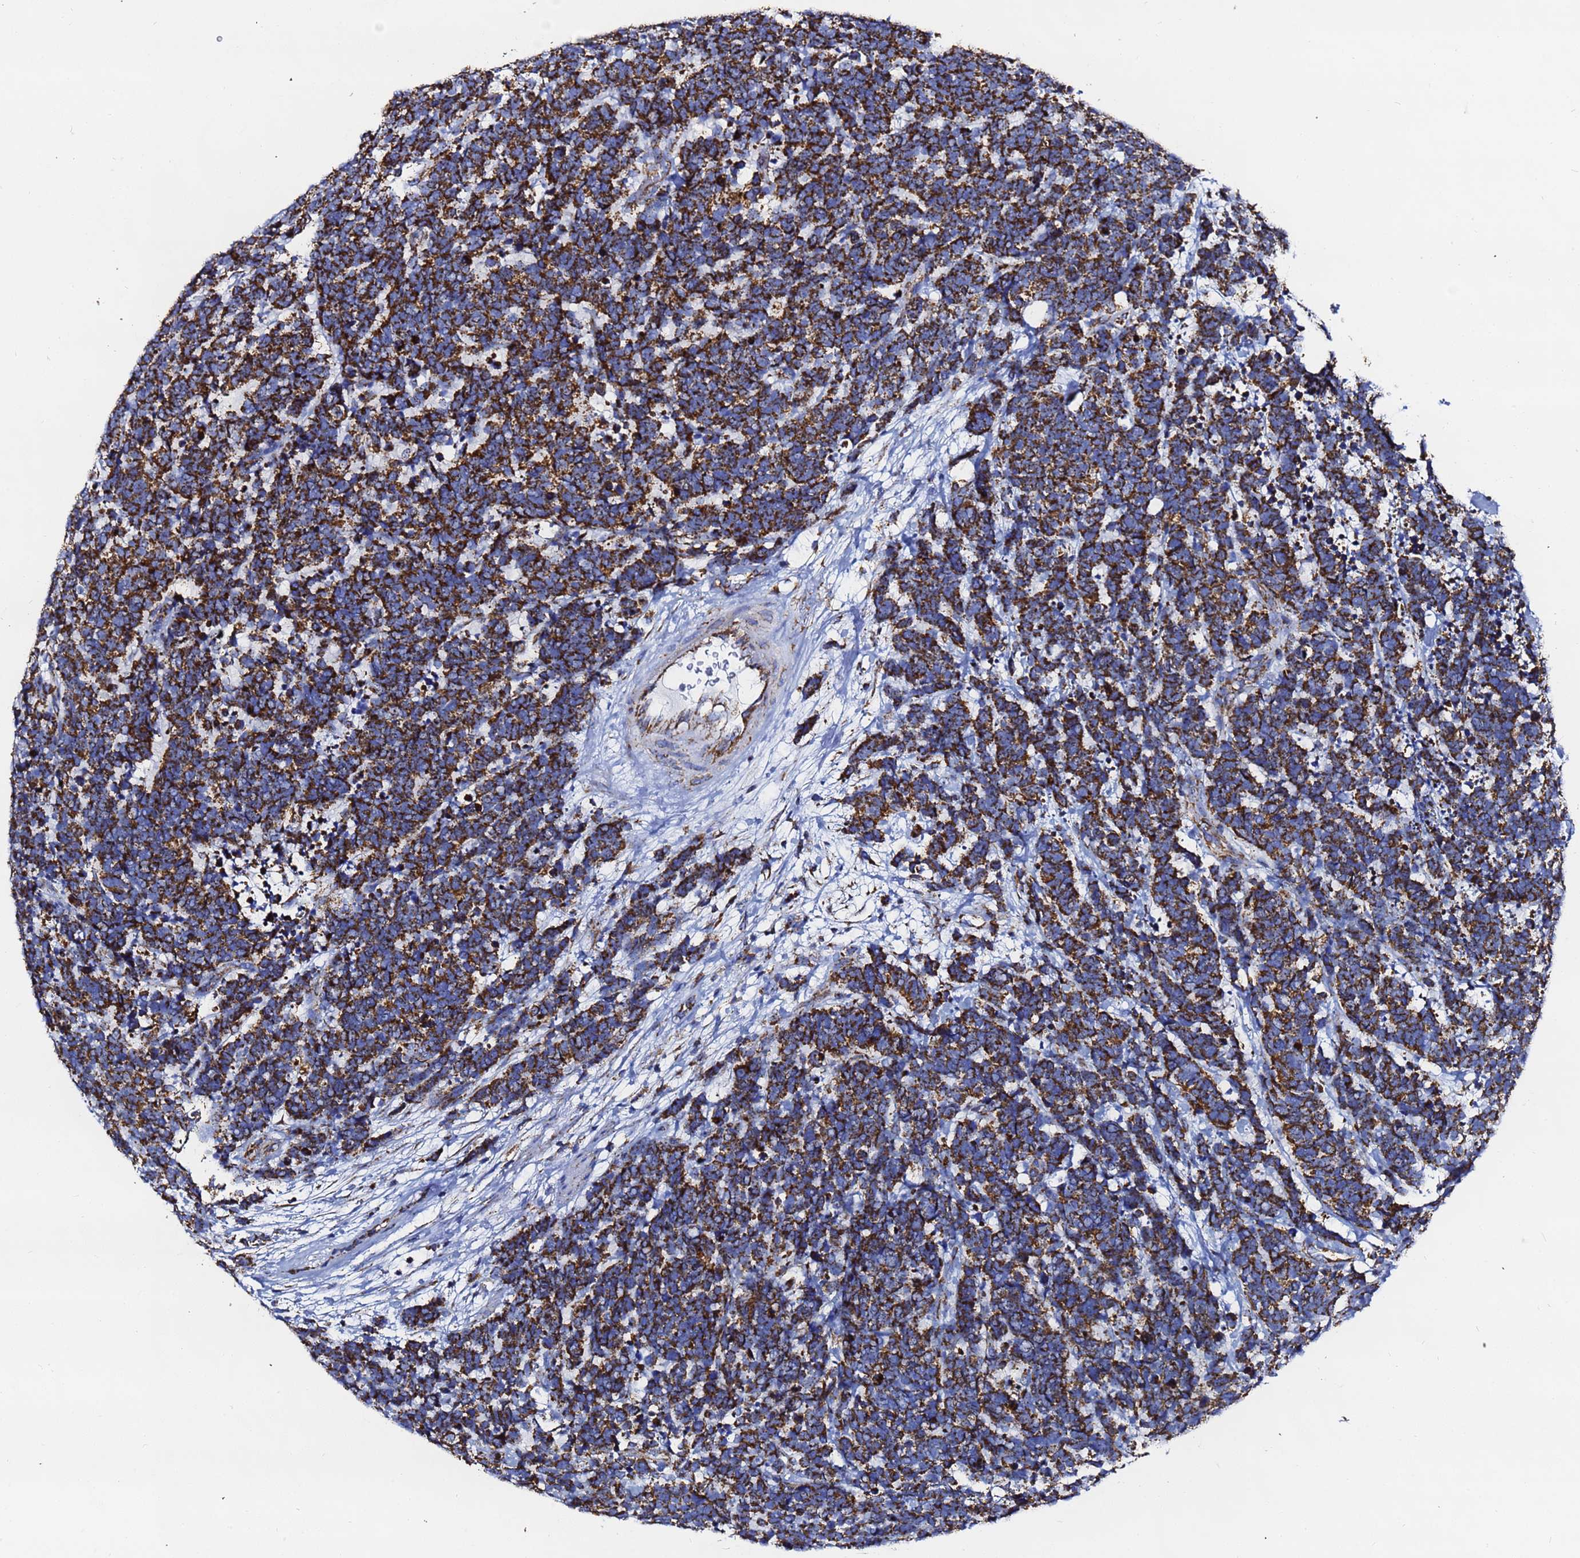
{"staining": {"intensity": "strong", "quantity": ">75%", "location": "cytoplasmic/membranous"}, "tissue": "carcinoid", "cell_type": "Tumor cells", "image_type": "cancer", "snomed": [{"axis": "morphology", "description": "Carcinoma, NOS"}, {"axis": "morphology", "description": "Carcinoid, malignant, NOS"}, {"axis": "topography", "description": "Urinary bladder"}], "caption": "Immunohistochemistry (IHC) of malignant carcinoid reveals high levels of strong cytoplasmic/membranous positivity in about >75% of tumor cells.", "gene": "PHB2", "patient": {"sex": "male", "age": 57}}